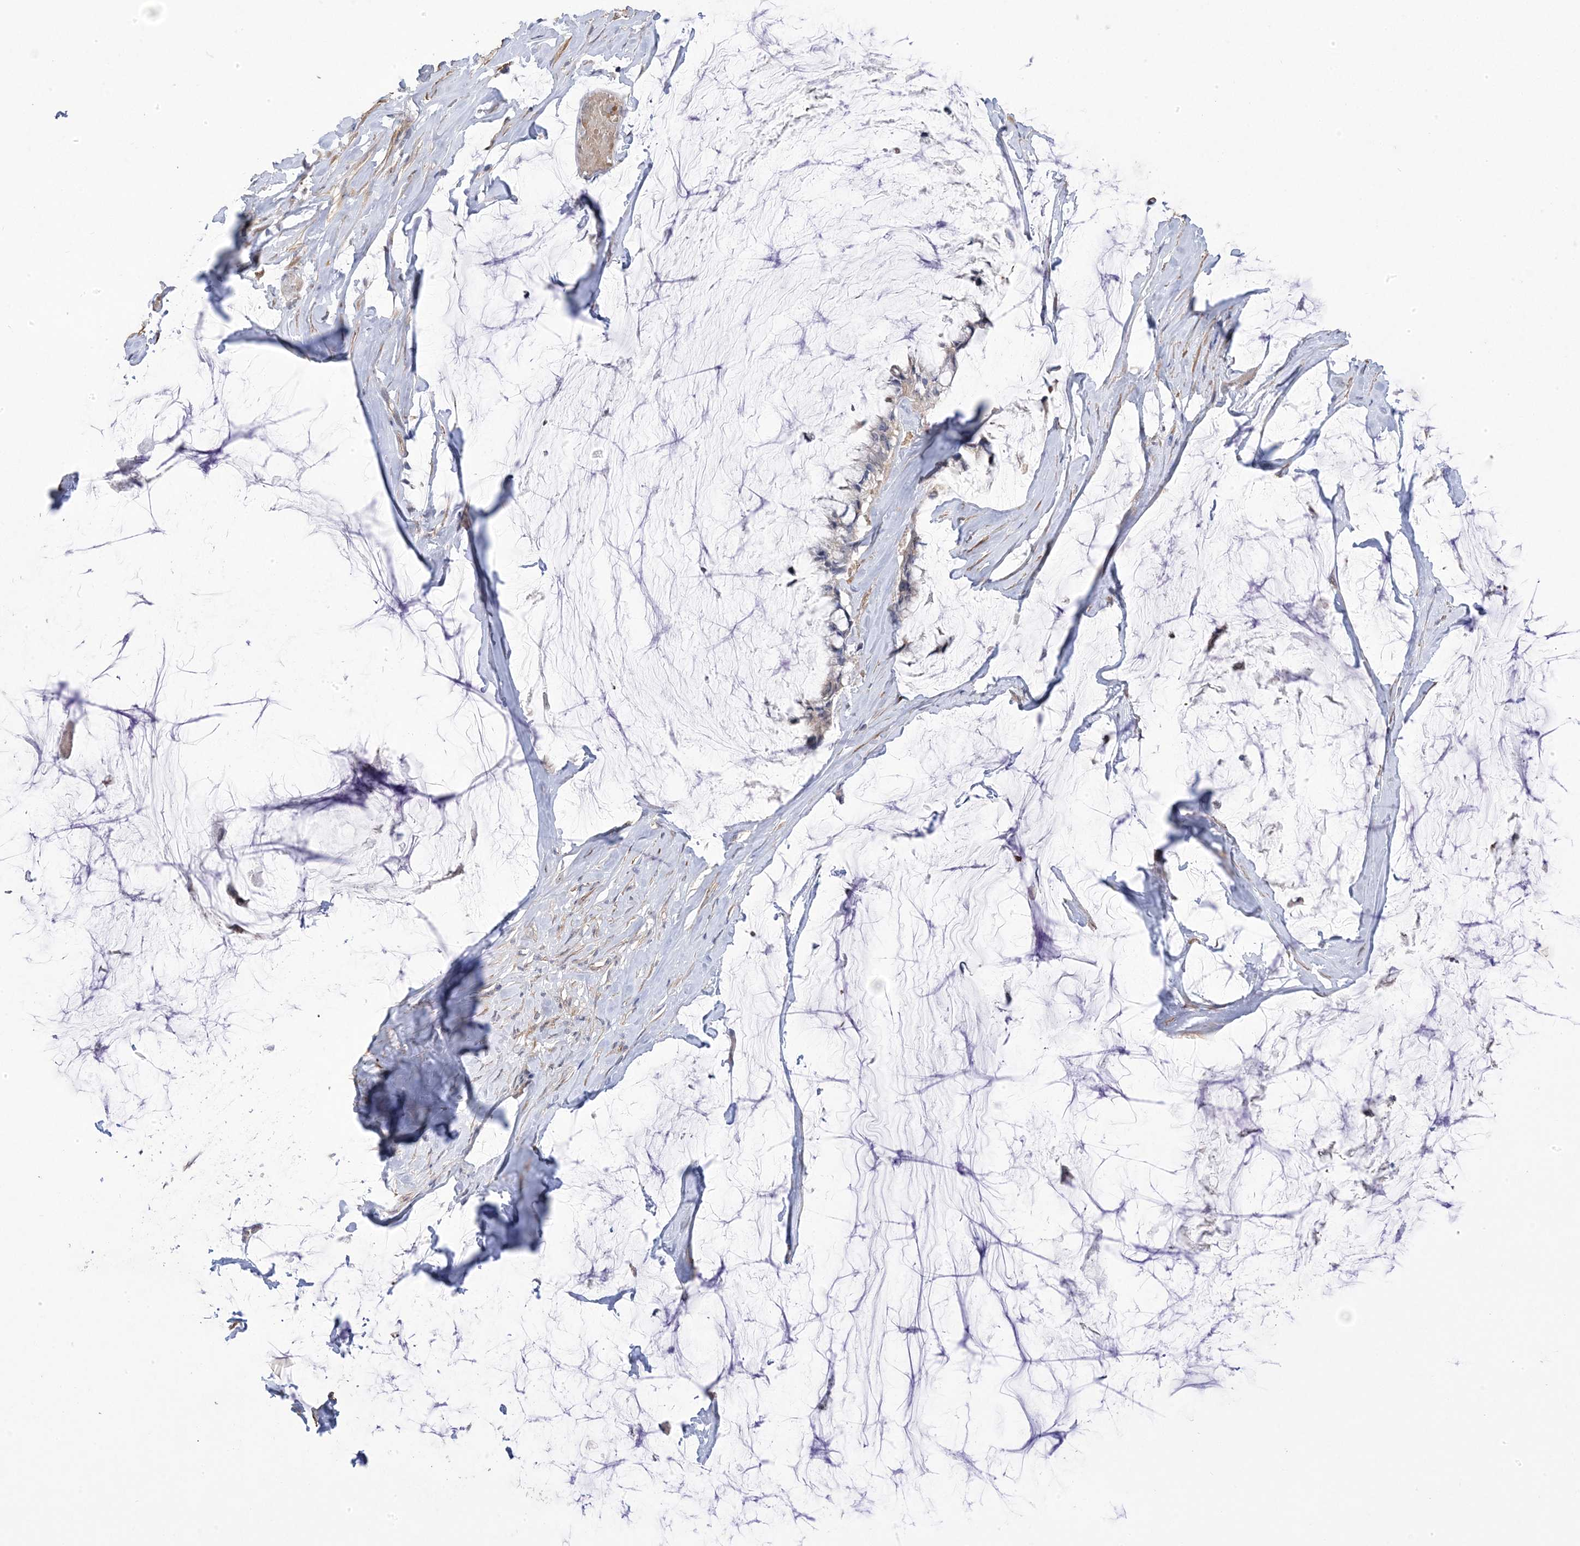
{"staining": {"intensity": "weak", "quantity": "<25%", "location": "cytoplasmic/membranous"}, "tissue": "ovarian cancer", "cell_type": "Tumor cells", "image_type": "cancer", "snomed": [{"axis": "morphology", "description": "Cystadenocarcinoma, mucinous, NOS"}, {"axis": "topography", "description": "Ovary"}], "caption": "This is a photomicrograph of IHC staining of ovarian cancer (mucinous cystadenocarcinoma), which shows no staining in tumor cells.", "gene": "GTPBP6", "patient": {"sex": "female", "age": 39}}